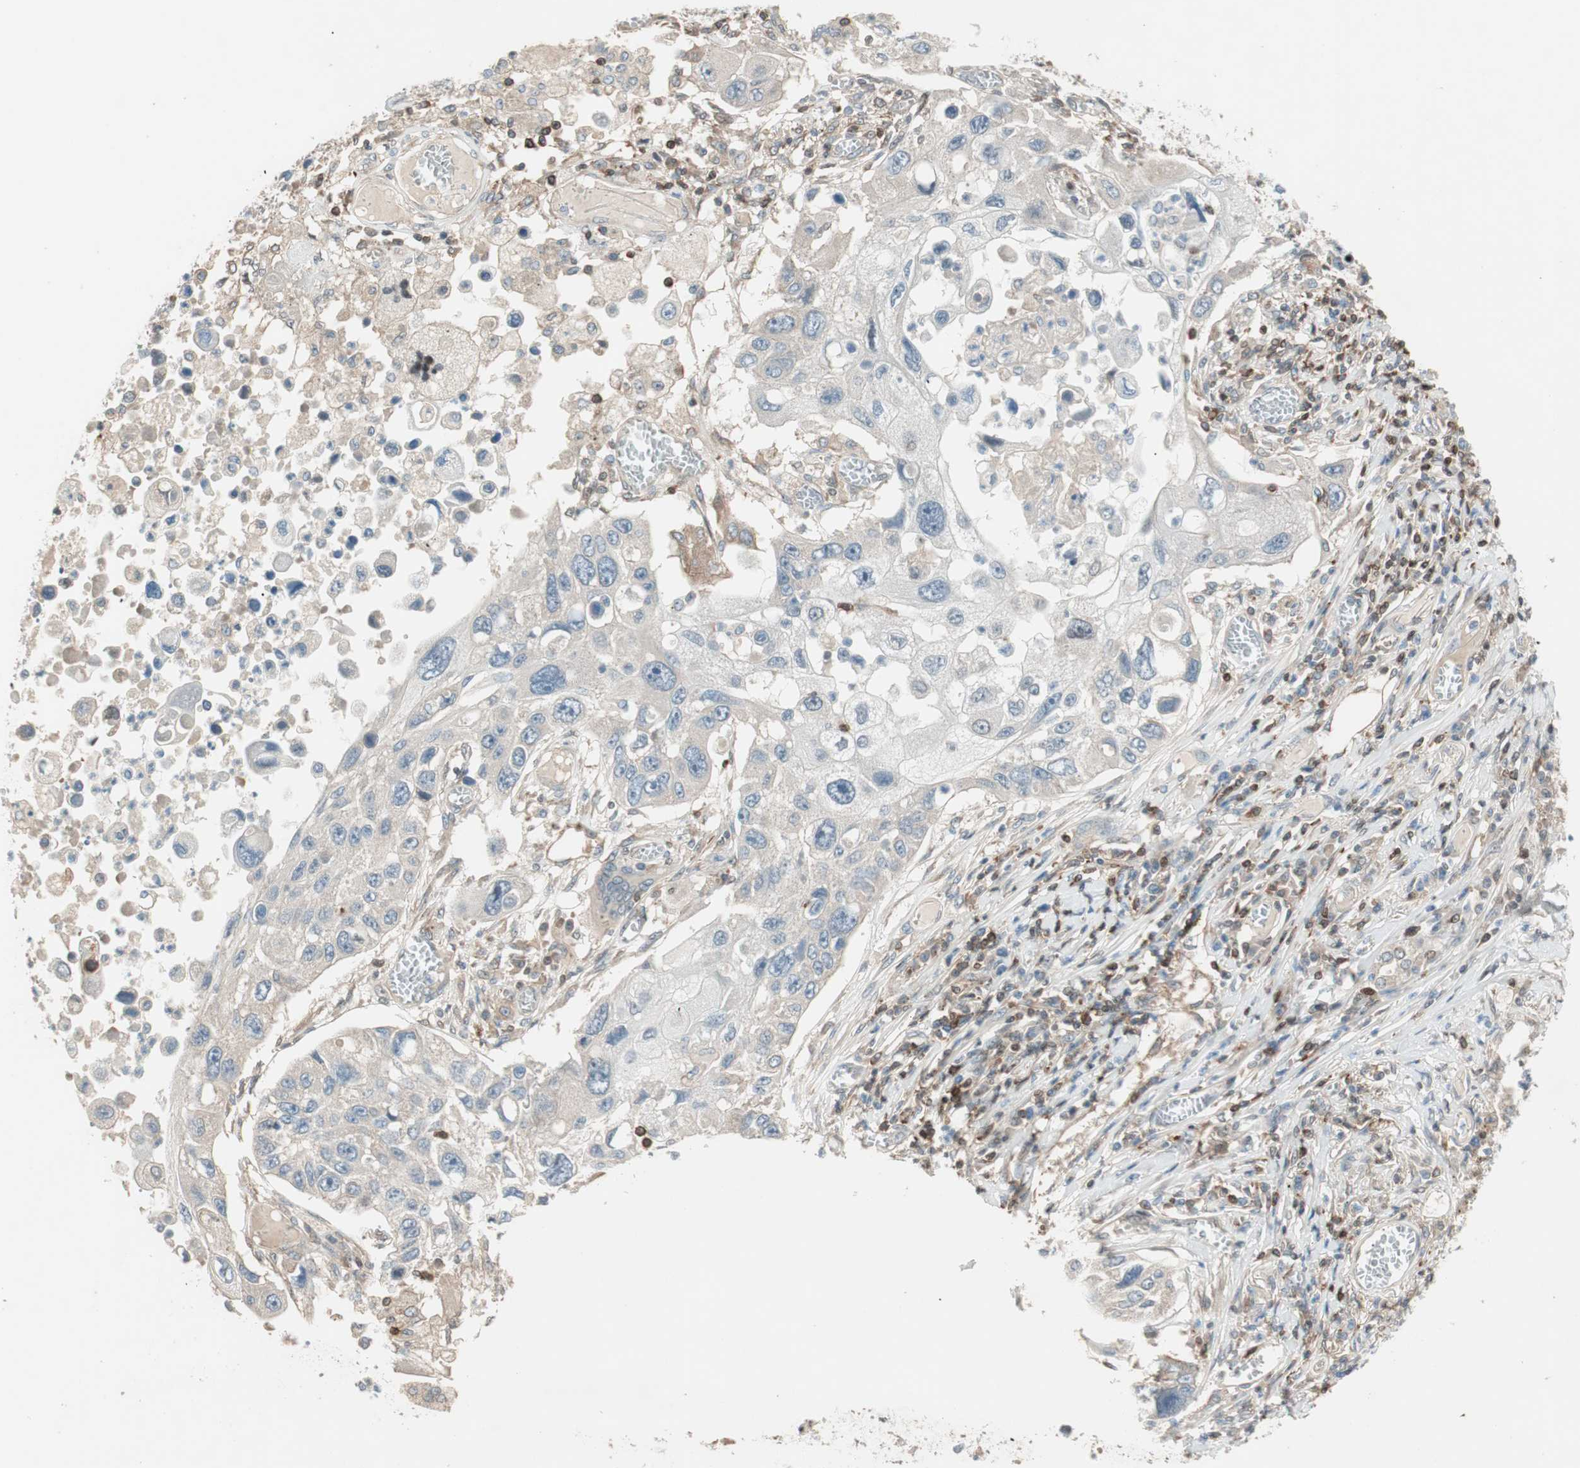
{"staining": {"intensity": "moderate", "quantity": "<25%", "location": "cytoplasmic/membranous"}, "tissue": "lung cancer", "cell_type": "Tumor cells", "image_type": "cancer", "snomed": [{"axis": "morphology", "description": "Squamous cell carcinoma, NOS"}, {"axis": "topography", "description": "Lung"}], "caption": "Immunohistochemical staining of human lung cancer (squamous cell carcinoma) displays low levels of moderate cytoplasmic/membranous protein expression in approximately <25% of tumor cells.", "gene": "BIN1", "patient": {"sex": "male", "age": 71}}